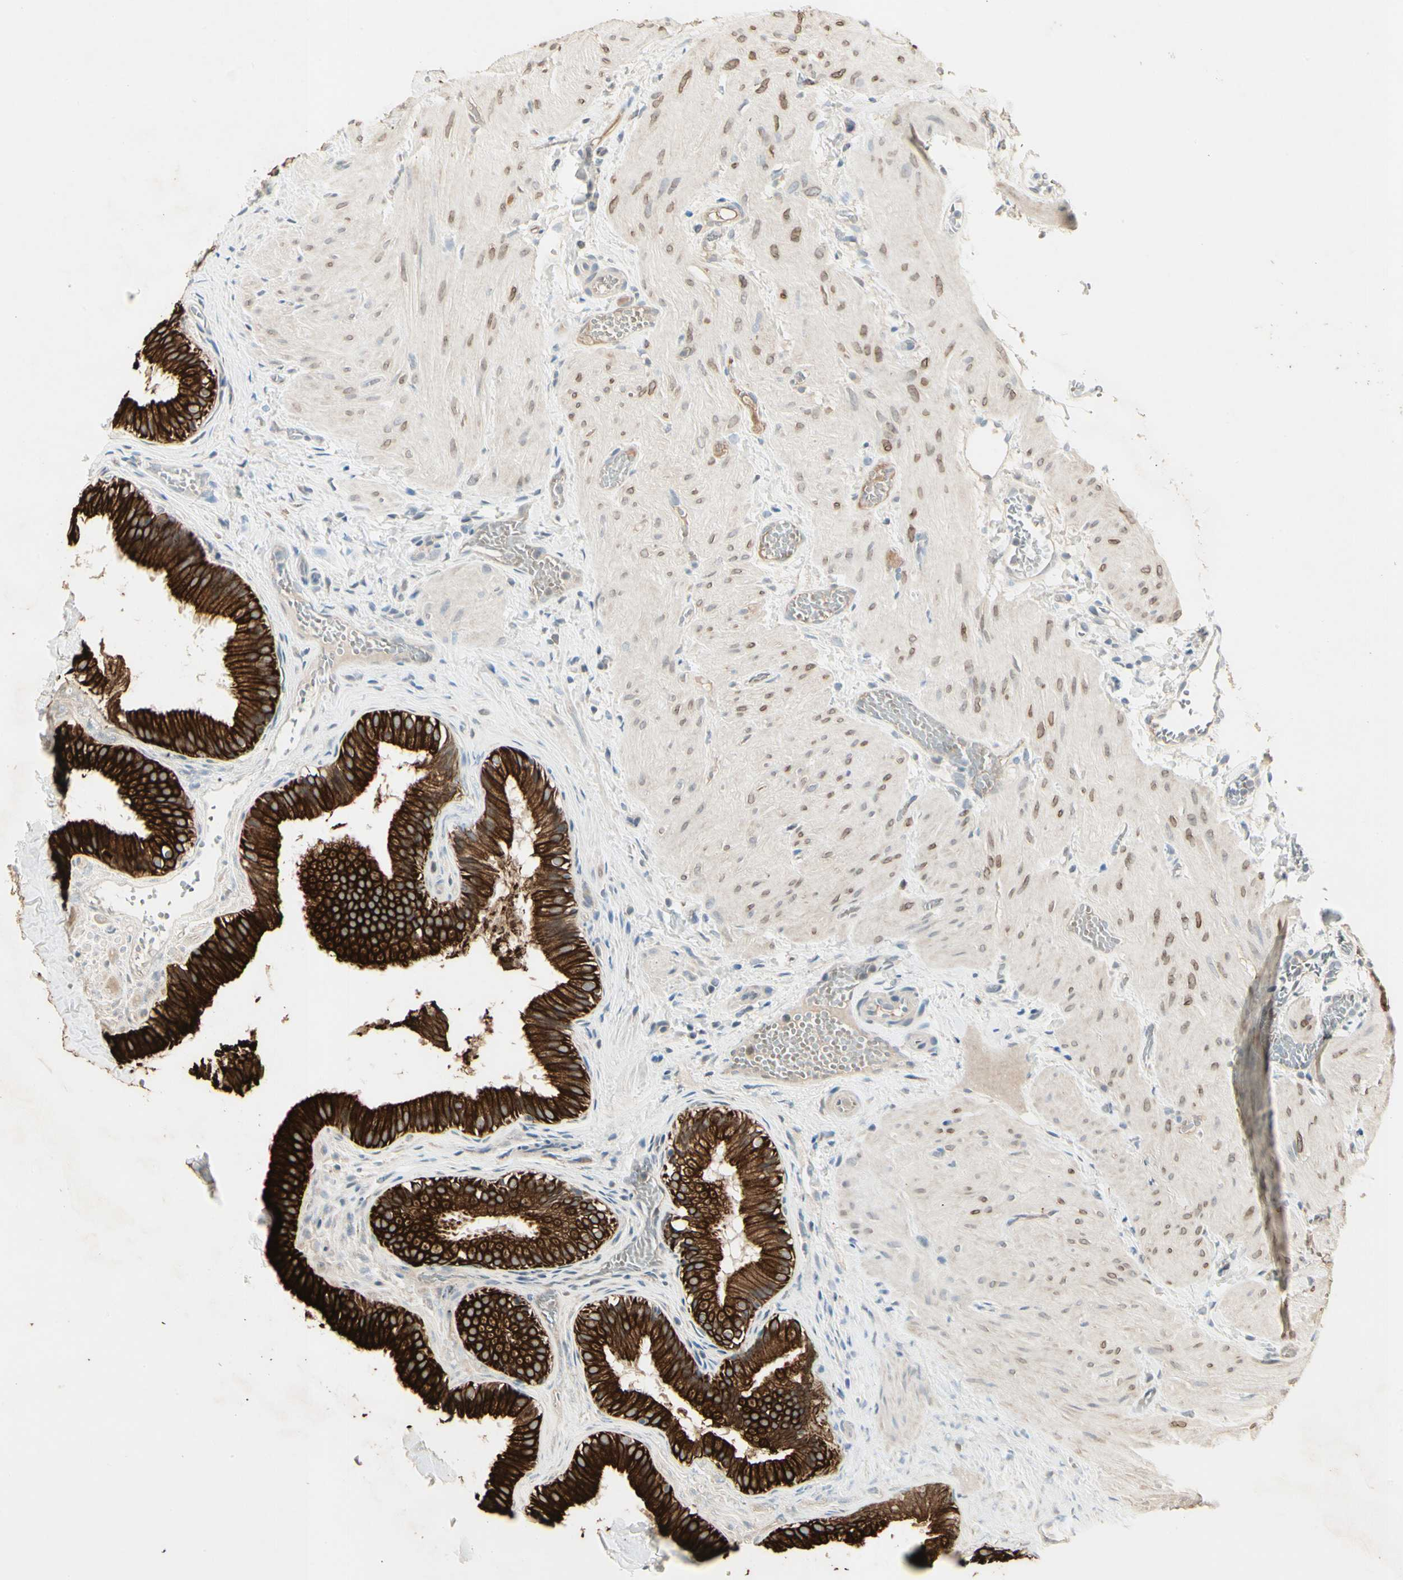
{"staining": {"intensity": "strong", "quantity": ">75%", "location": "cytoplasmic/membranous"}, "tissue": "gallbladder", "cell_type": "Glandular cells", "image_type": "normal", "snomed": [{"axis": "morphology", "description": "Normal tissue, NOS"}, {"axis": "topography", "description": "Gallbladder"}], "caption": "Gallbladder was stained to show a protein in brown. There is high levels of strong cytoplasmic/membranous staining in about >75% of glandular cells. Nuclei are stained in blue.", "gene": "SKIL", "patient": {"sex": "female", "age": 26}}